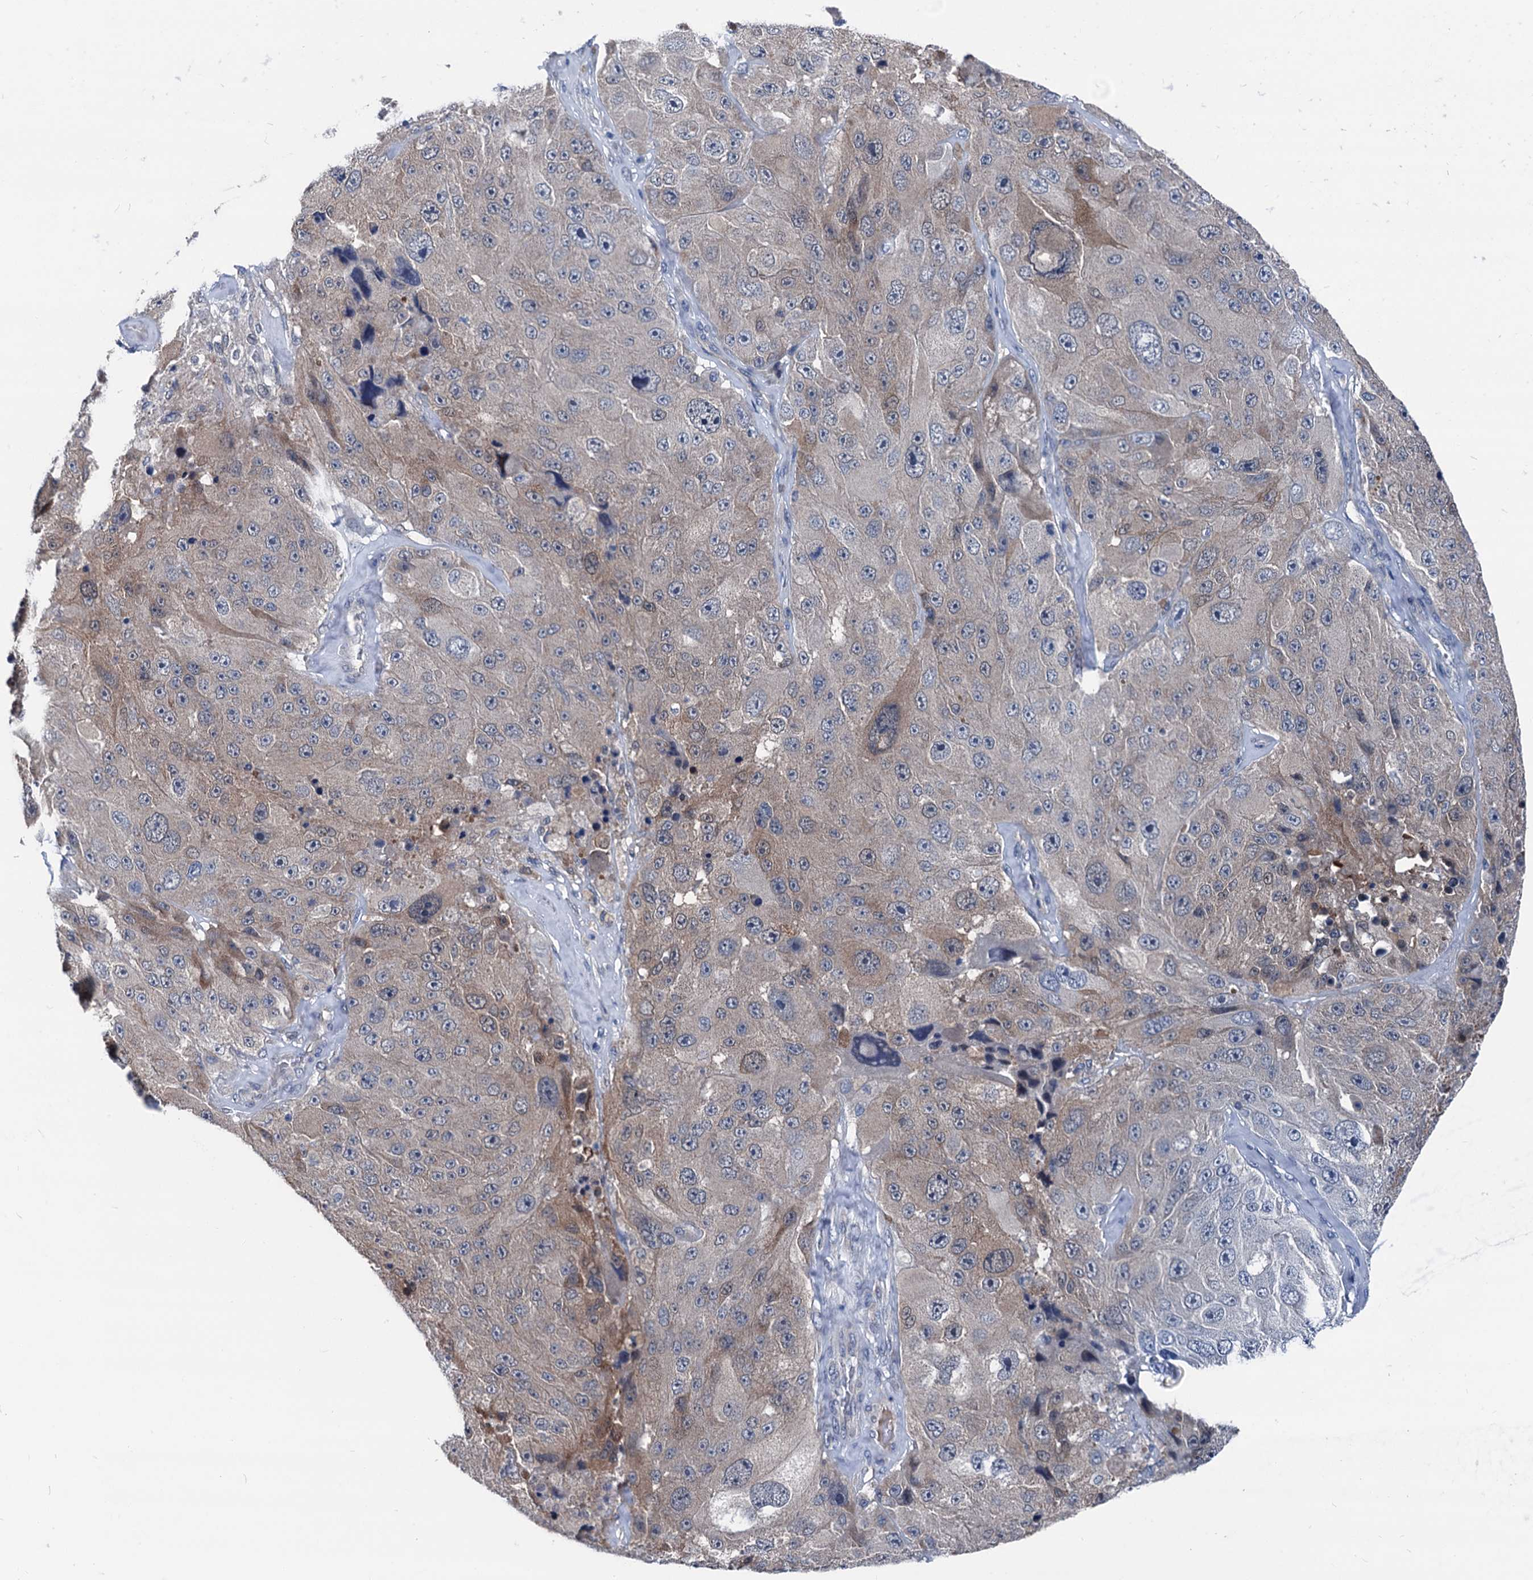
{"staining": {"intensity": "weak", "quantity": "25%-75%", "location": "cytoplasmic/membranous"}, "tissue": "melanoma", "cell_type": "Tumor cells", "image_type": "cancer", "snomed": [{"axis": "morphology", "description": "Malignant melanoma, Metastatic site"}, {"axis": "topography", "description": "Lymph node"}], "caption": "An immunohistochemistry image of neoplastic tissue is shown. Protein staining in brown highlights weak cytoplasmic/membranous positivity in melanoma within tumor cells. (DAB (3,3'-diaminobenzidine) IHC with brightfield microscopy, high magnification).", "gene": "GLO1", "patient": {"sex": "male", "age": 62}}